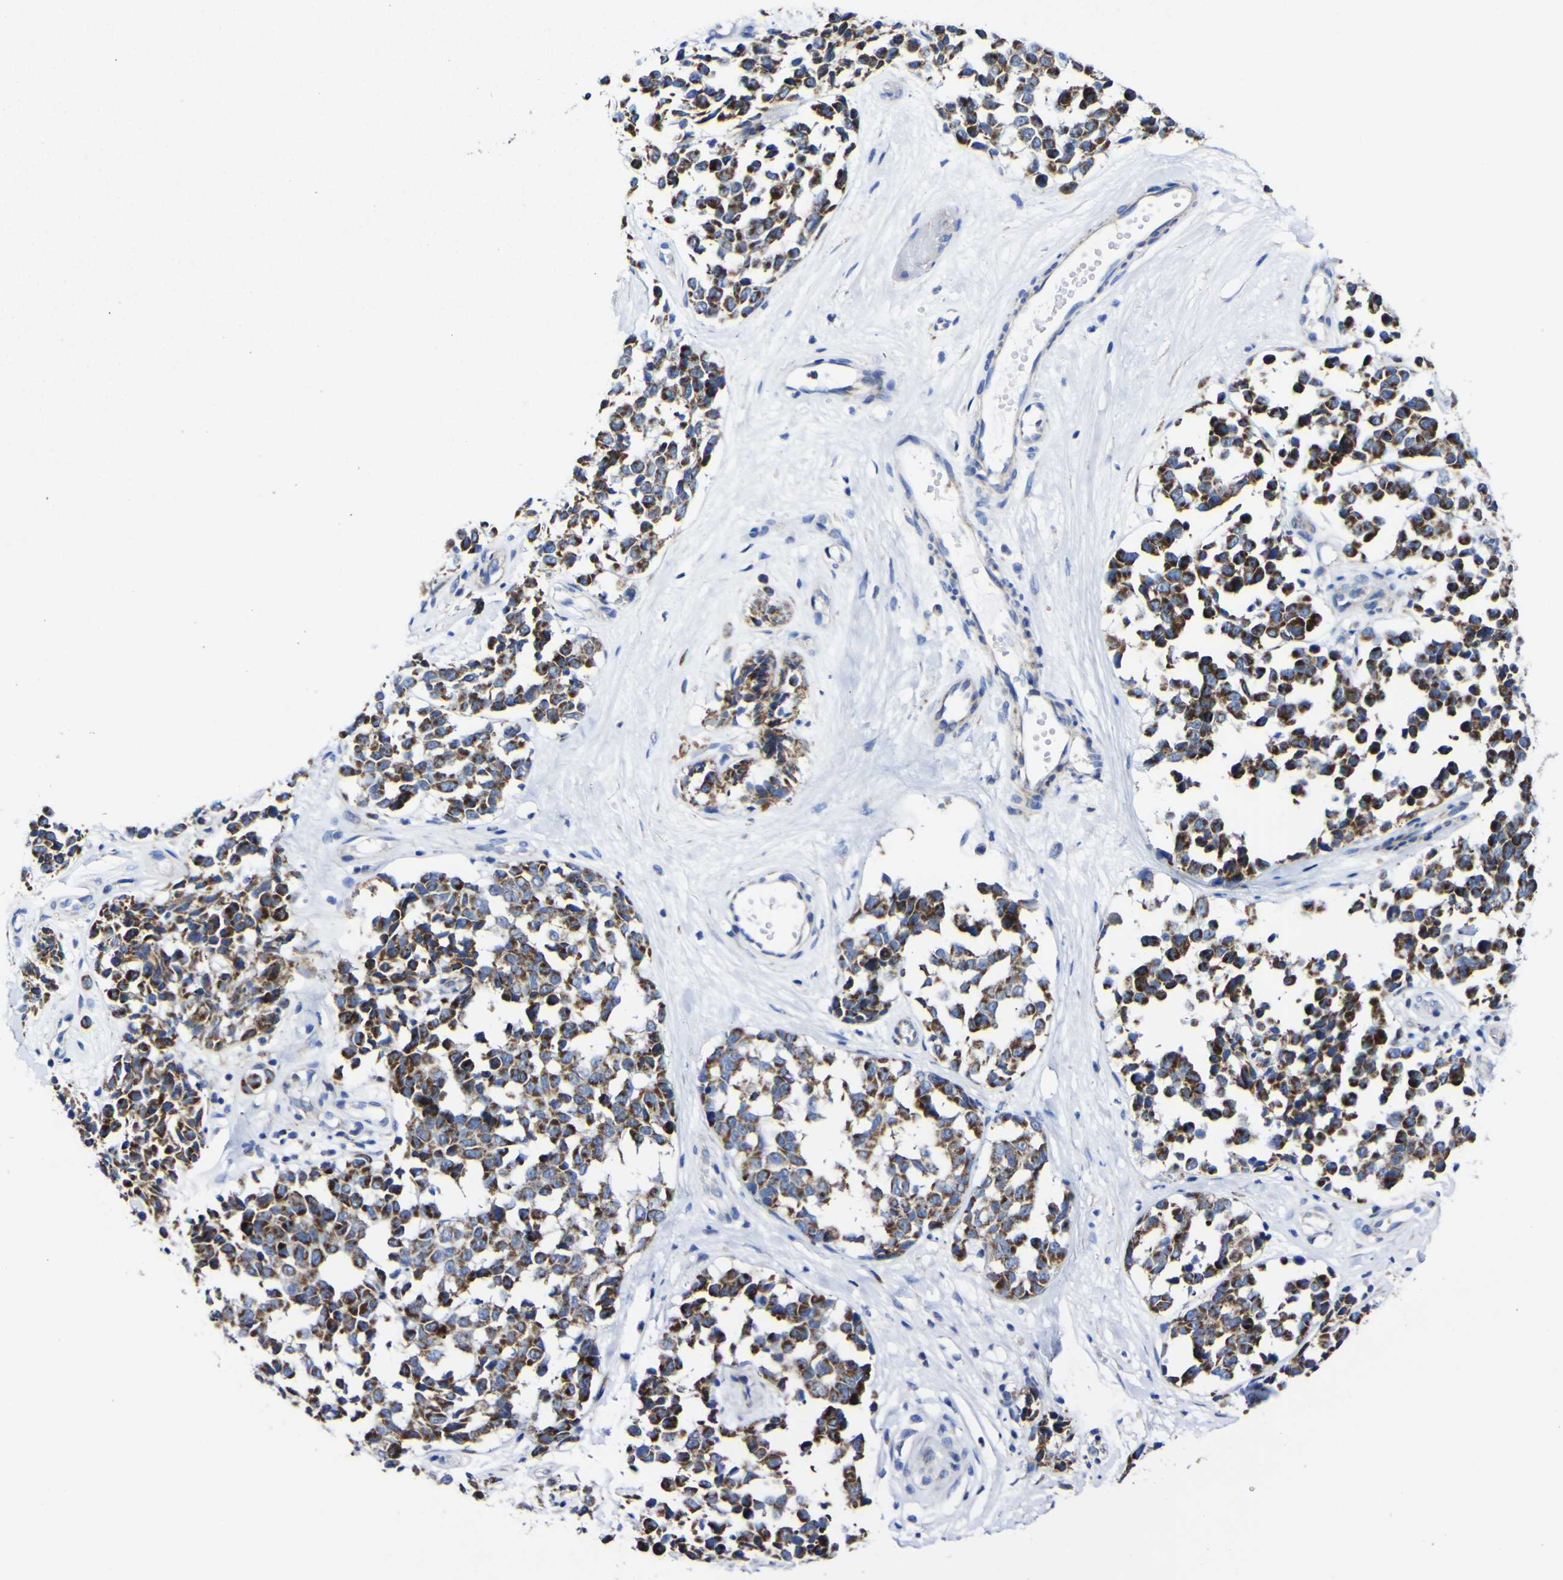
{"staining": {"intensity": "strong", "quantity": ">75%", "location": "cytoplasmic/membranous"}, "tissue": "melanoma", "cell_type": "Tumor cells", "image_type": "cancer", "snomed": [{"axis": "morphology", "description": "Malignant melanoma, NOS"}, {"axis": "topography", "description": "Skin"}], "caption": "Immunohistochemistry (IHC) (DAB (3,3'-diaminobenzidine)) staining of human malignant melanoma demonstrates strong cytoplasmic/membranous protein expression in about >75% of tumor cells.", "gene": "CCDC90B", "patient": {"sex": "female", "age": 64}}